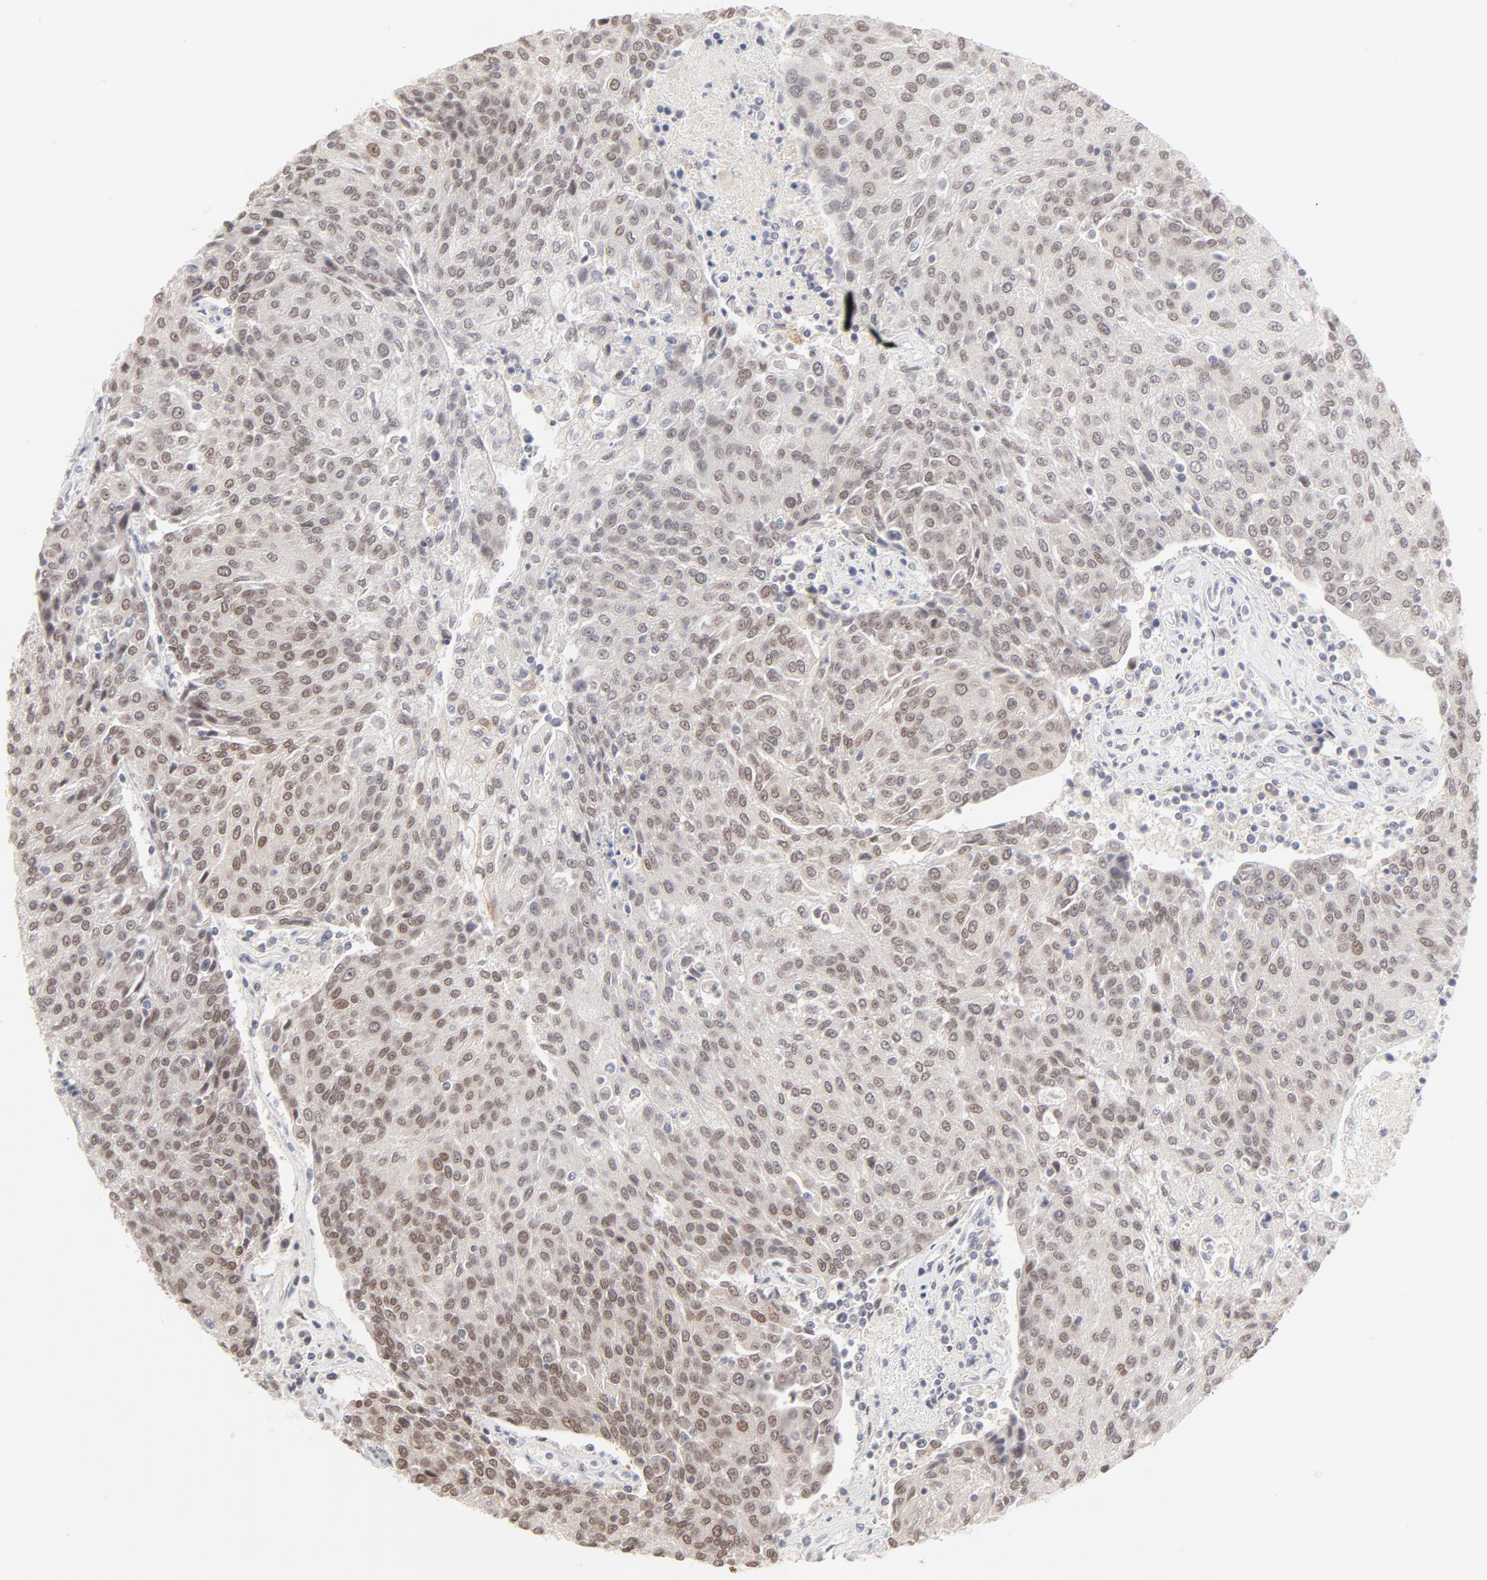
{"staining": {"intensity": "weak", "quantity": "25%-75%", "location": "nuclear"}, "tissue": "urothelial cancer", "cell_type": "Tumor cells", "image_type": "cancer", "snomed": [{"axis": "morphology", "description": "Urothelial carcinoma, High grade"}, {"axis": "topography", "description": "Urinary bladder"}], "caption": "The photomicrograph reveals immunohistochemical staining of urothelial cancer. There is weak nuclear positivity is present in about 25%-75% of tumor cells.", "gene": "PBX3", "patient": {"sex": "female", "age": 85}}